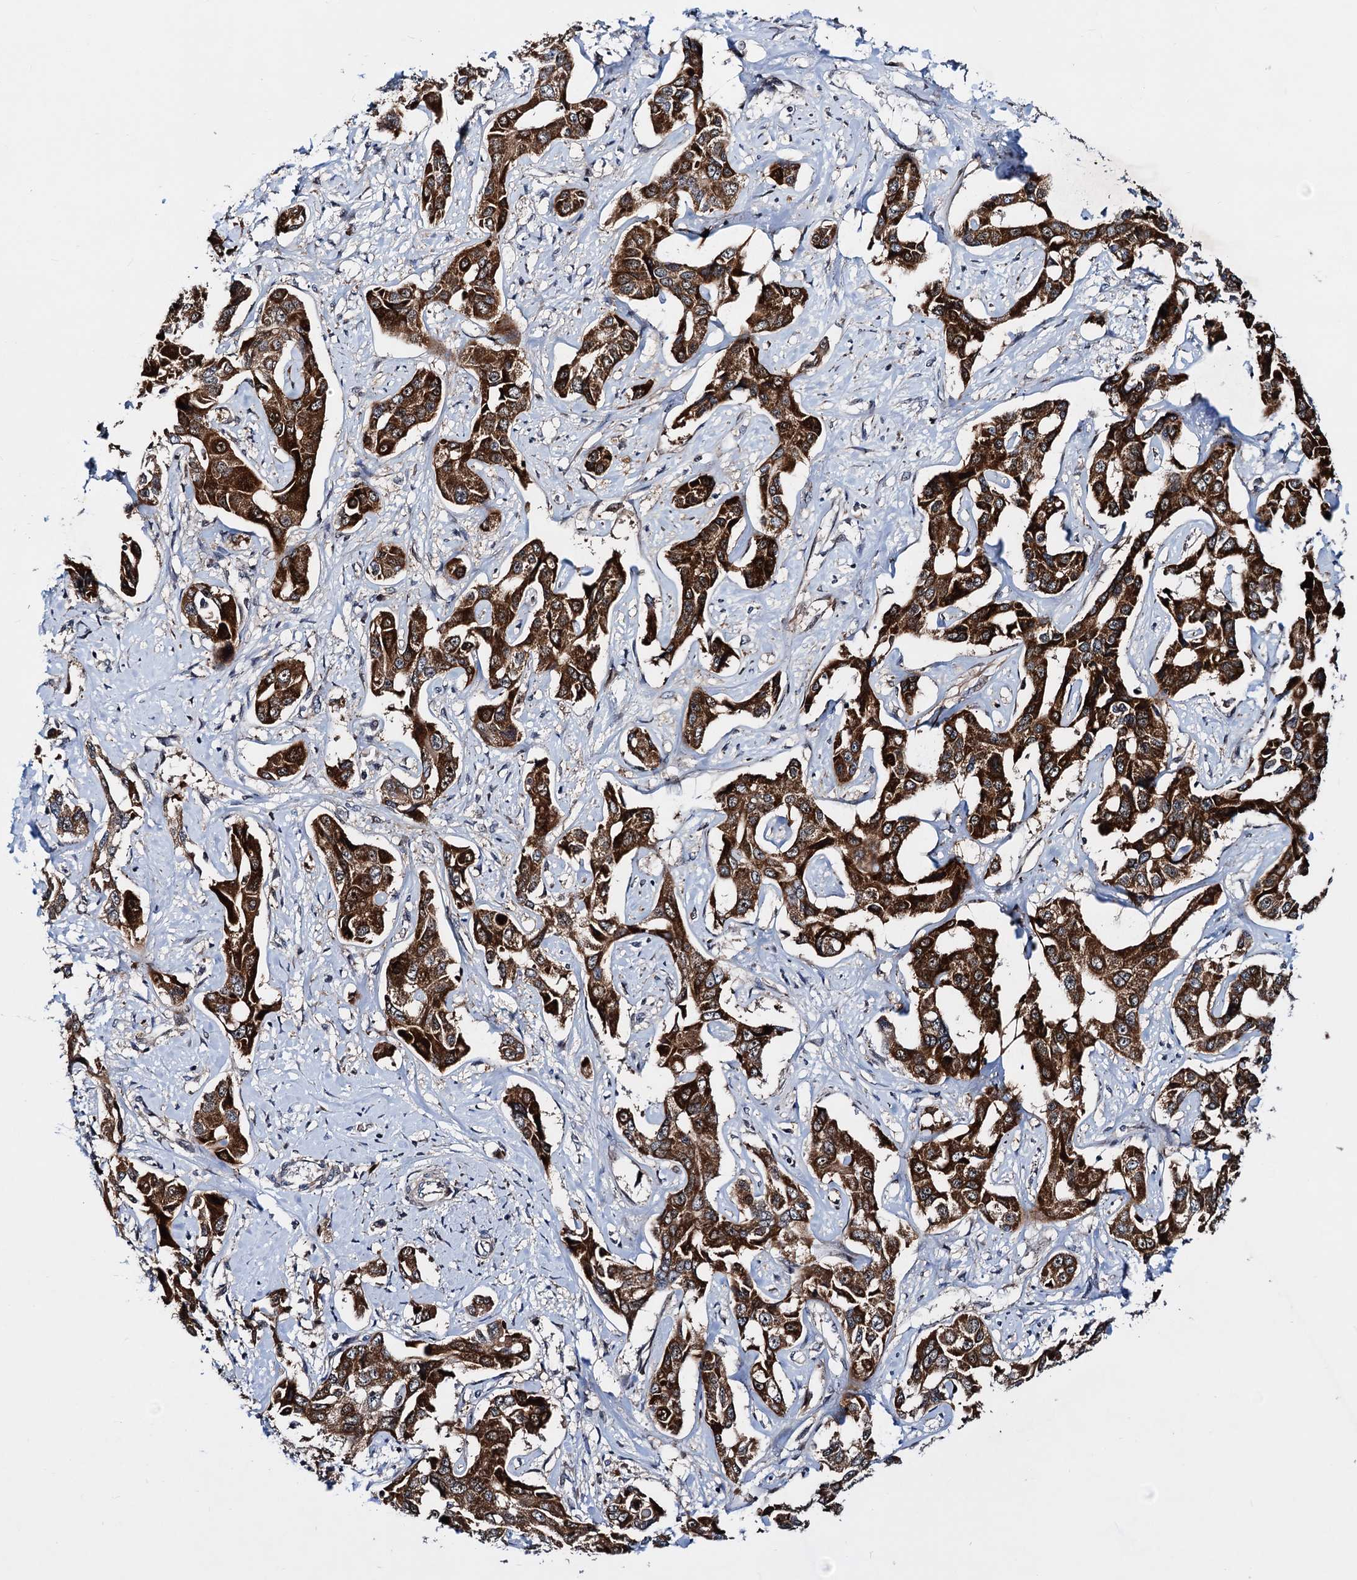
{"staining": {"intensity": "strong", "quantity": ">75%", "location": "cytoplasmic/membranous"}, "tissue": "liver cancer", "cell_type": "Tumor cells", "image_type": "cancer", "snomed": [{"axis": "morphology", "description": "Cholangiocarcinoma"}, {"axis": "topography", "description": "Liver"}], "caption": "This image displays immunohistochemistry staining of liver cholangiocarcinoma, with high strong cytoplasmic/membranous positivity in about >75% of tumor cells.", "gene": "COA4", "patient": {"sex": "male", "age": 59}}